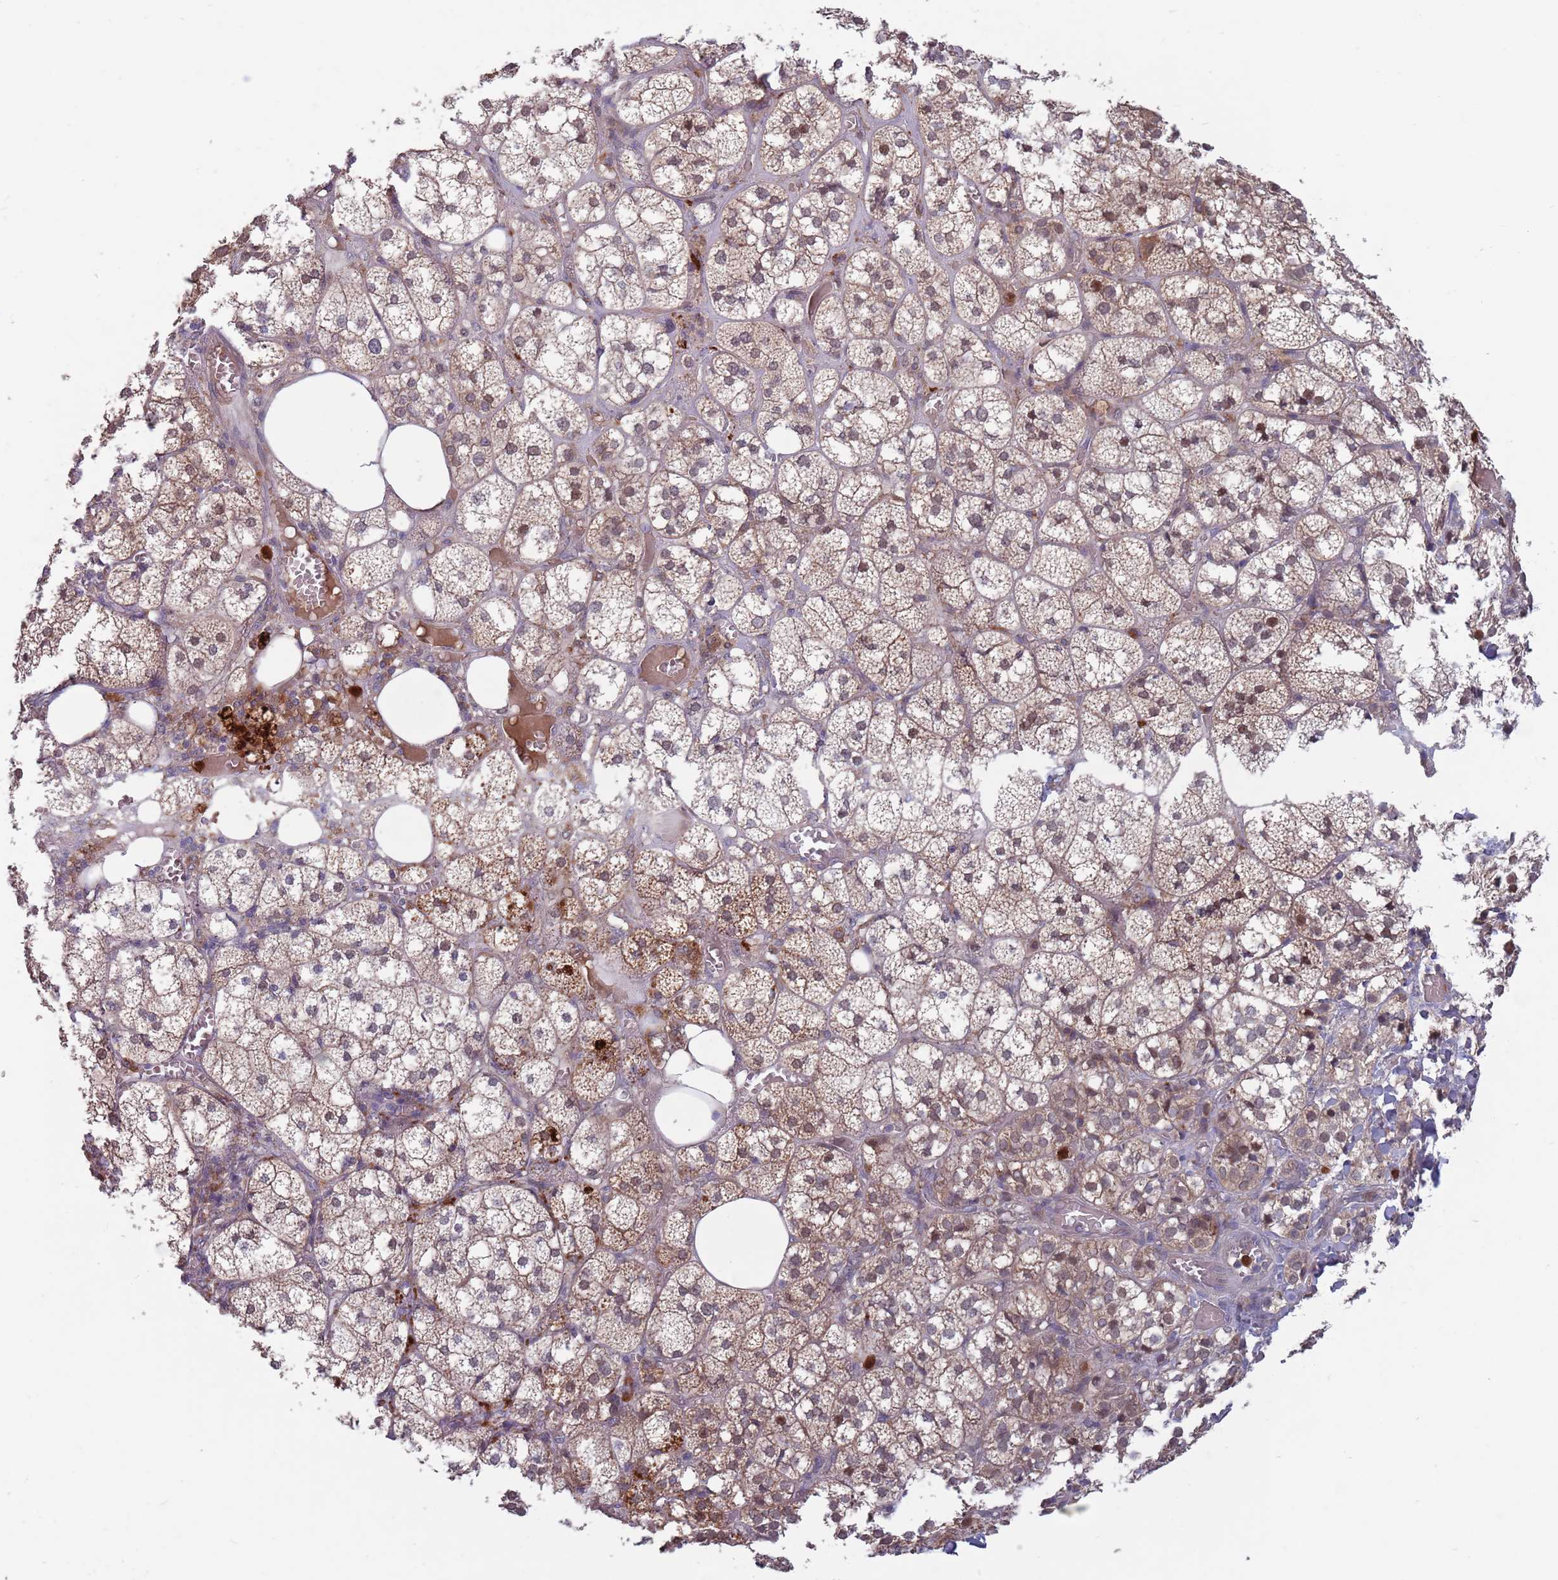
{"staining": {"intensity": "moderate", "quantity": "25%-75%", "location": "cytoplasmic/membranous"}, "tissue": "adrenal gland", "cell_type": "Glandular cells", "image_type": "normal", "snomed": [{"axis": "morphology", "description": "Normal tissue, NOS"}, {"axis": "topography", "description": "Adrenal gland"}], "caption": "High-power microscopy captured an IHC histopathology image of unremarkable adrenal gland, revealing moderate cytoplasmic/membranous expression in approximately 25%-75% of glandular cells.", "gene": "TYW1B", "patient": {"sex": "female", "age": 61}}